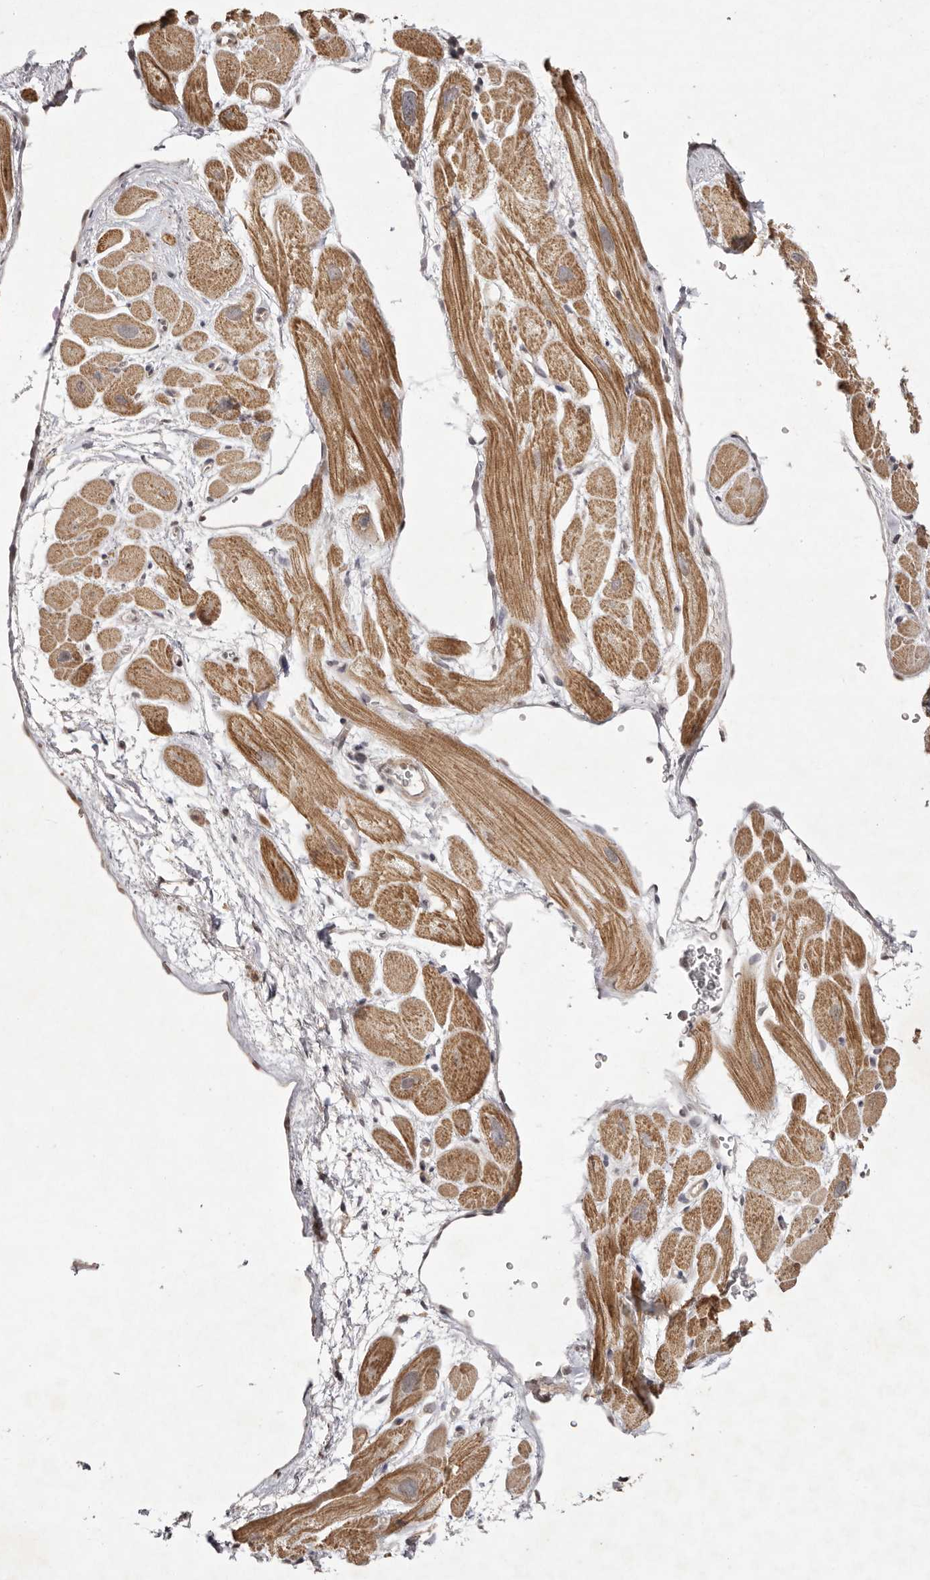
{"staining": {"intensity": "moderate", "quantity": ">75%", "location": "cytoplasmic/membranous"}, "tissue": "heart muscle", "cell_type": "Cardiomyocytes", "image_type": "normal", "snomed": [{"axis": "morphology", "description": "Normal tissue, NOS"}, {"axis": "topography", "description": "Heart"}], "caption": "Brown immunohistochemical staining in normal heart muscle shows moderate cytoplasmic/membranous positivity in about >75% of cardiomyocytes.", "gene": "BUD31", "patient": {"sex": "male", "age": 49}}